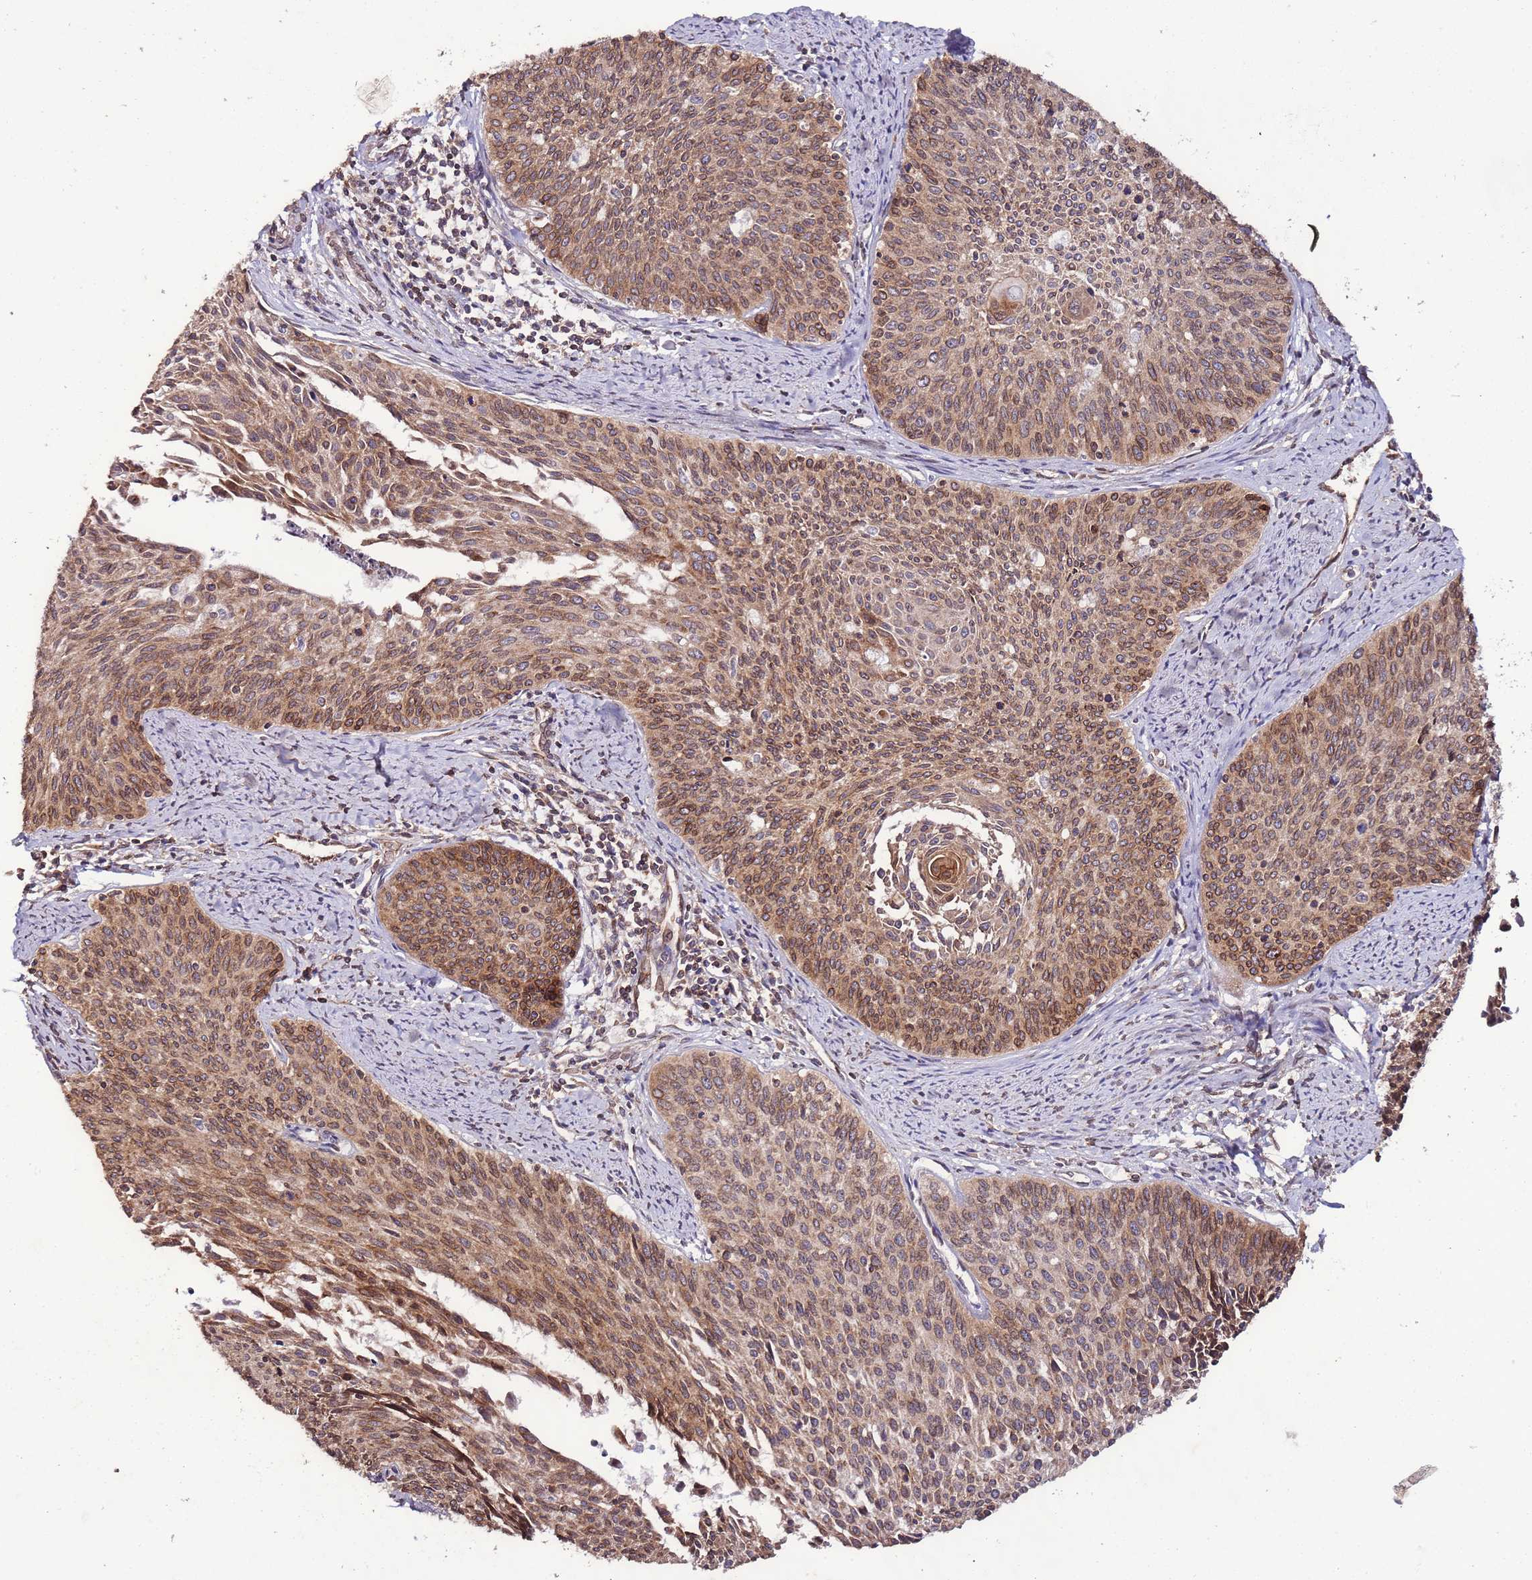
{"staining": {"intensity": "moderate", "quantity": ">75%", "location": "cytoplasmic/membranous"}, "tissue": "cervical cancer", "cell_type": "Tumor cells", "image_type": "cancer", "snomed": [{"axis": "morphology", "description": "Squamous cell carcinoma, NOS"}, {"axis": "topography", "description": "Cervix"}], "caption": "Immunohistochemistry image of neoplastic tissue: cervical squamous cell carcinoma stained using immunohistochemistry (IHC) shows medium levels of moderate protein expression localized specifically in the cytoplasmic/membranous of tumor cells, appearing as a cytoplasmic/membranous brown color.", "gene": "SLC41A3", "patient": {"sex": "female", "age": 55}}